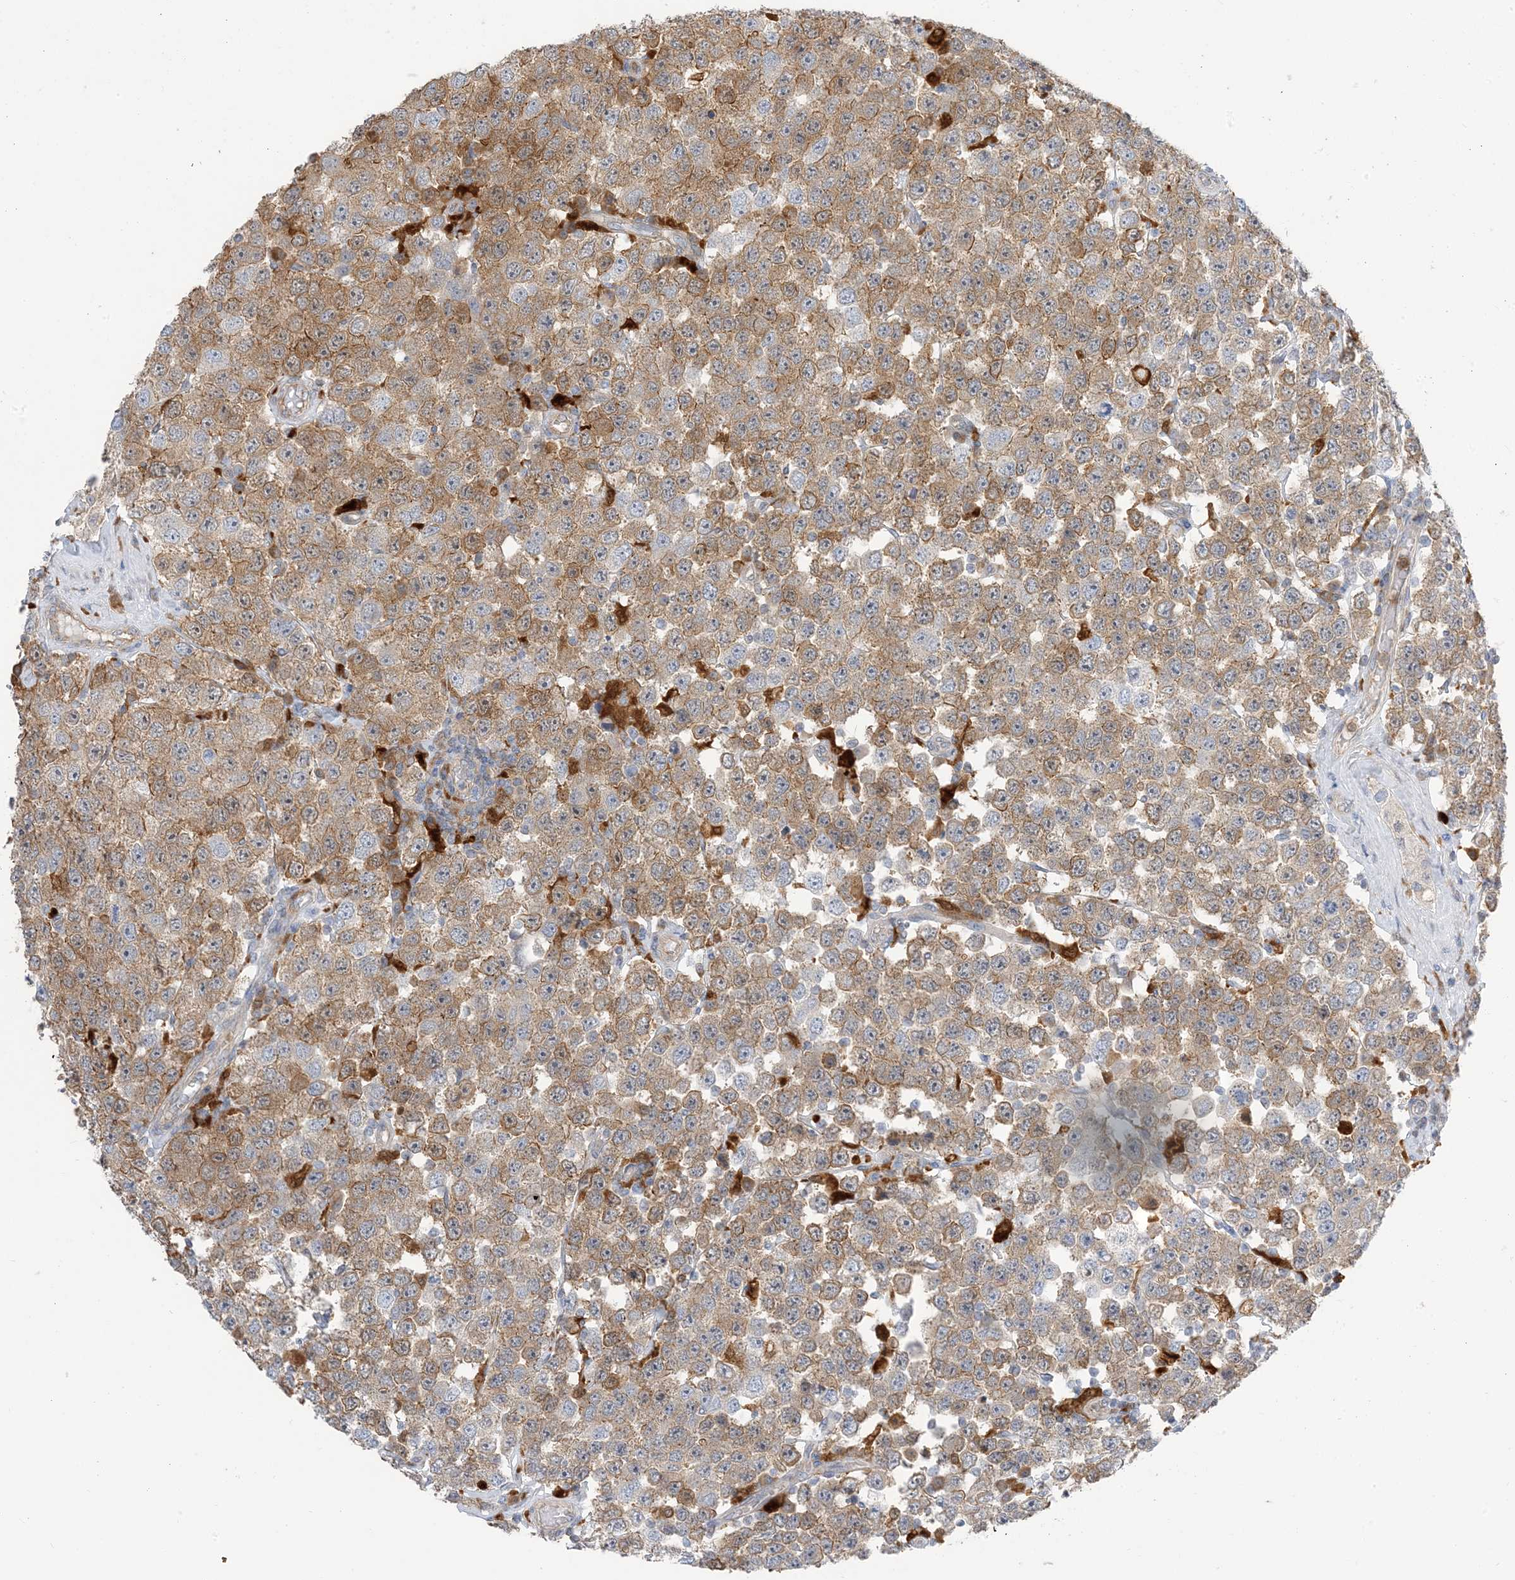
{"staining": {"intensity": "moderate", "quantity": ">75%", "location": "cytoplasmic/membranous"}, "tissue": "testis cancer", "cell_type": "Tumor cells", "image_type": "cancer", "snomed": [{"axis": "morphology", "description": "Seminoma, NOS"}, {"axis": "topography", "description": "Testis"}], "caption": "Human testis seminoma stained for a protein (brown) exhibits moderate cytoplasmic/membranous positive expression in about >75% of tumor cells.", "gene": "NAGK", "patient": {"sex": "male", "age": 28}}